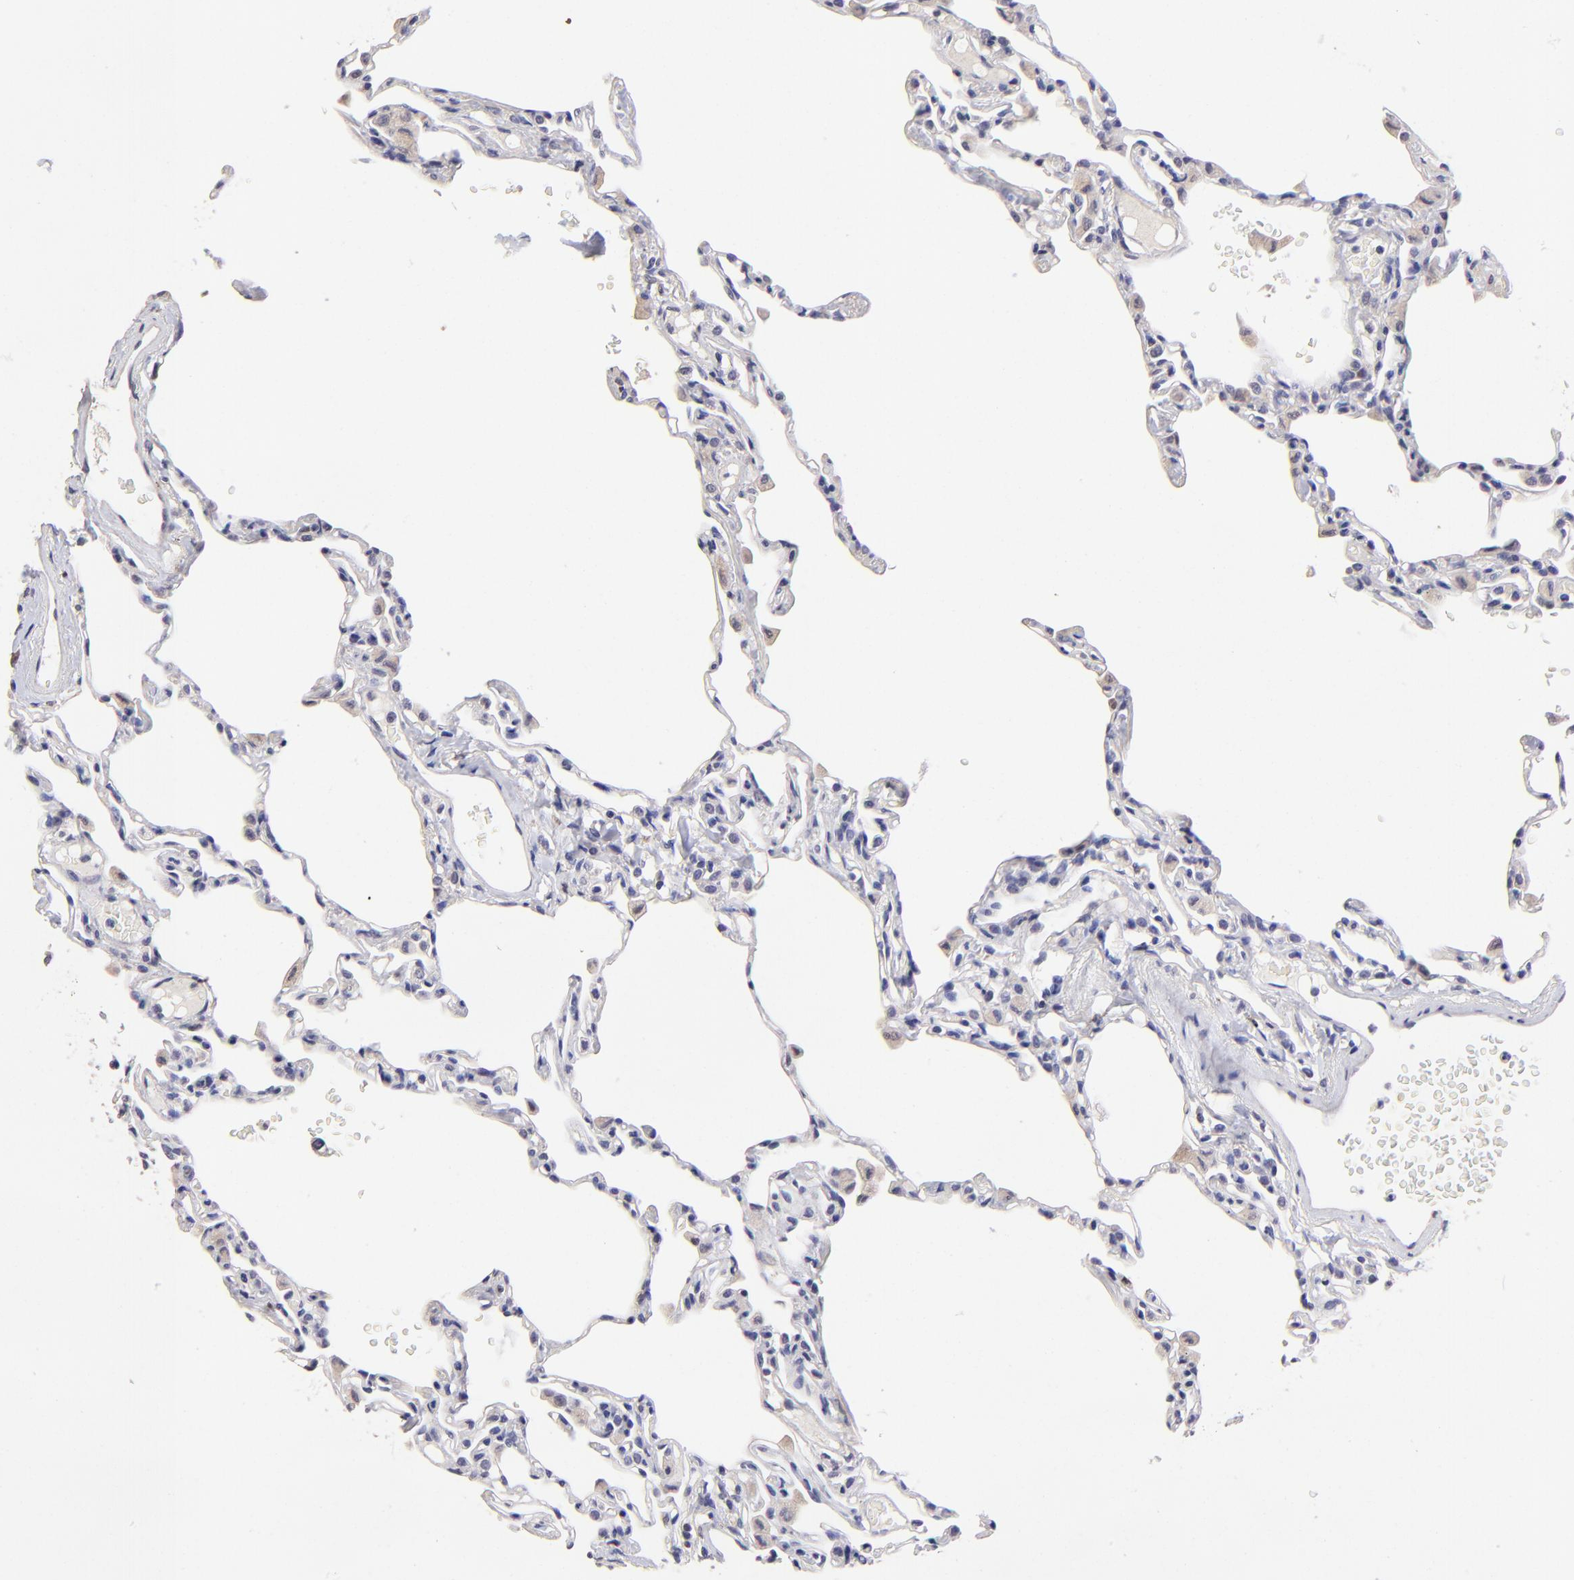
{"staining": {"intensity": "negative", "quantity": "none", "location": "none"}, "tissue": "lung", "cell_type": "Alveolar cells", "image_type": "normal", "snomed": [{"axis": "morphology", "description": "Normal tissue, NOS"}, {"axis": "topography", "description": "Lung"}], "caption": "Immunohistochemistry of benign human lung demonstrates no positivity in alveolar cells.", "gene": "DNMT1", "patient": {"sex": "female", "age": 49}}